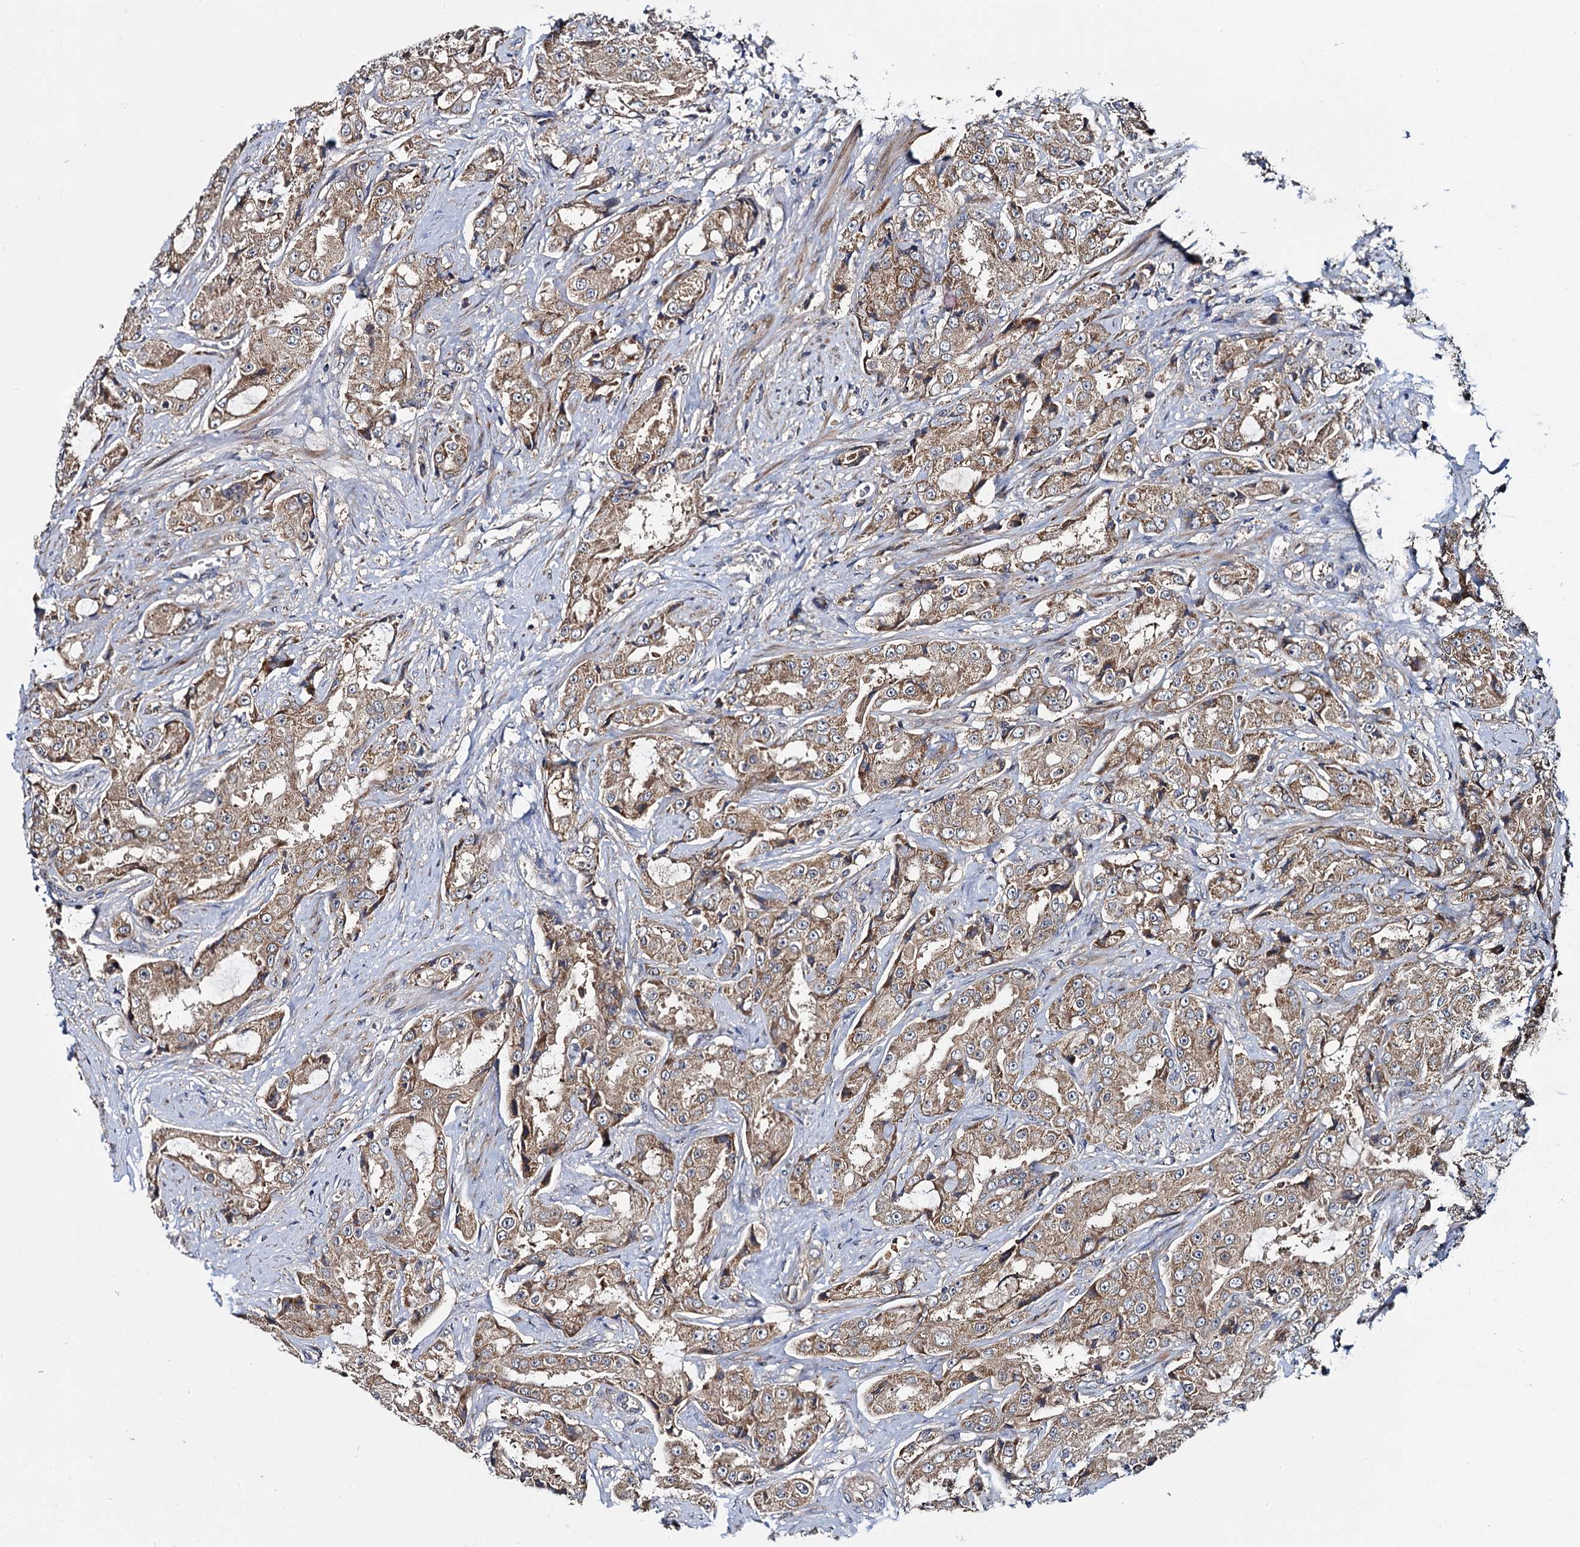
{"staining": {"intensity": "weak", "quantity": ">75%", "location": "cytoplasmic/membranous"}, "tissue": "prostate cancer", "cell_type": "Tumor cells", "image_type": "cancer", "snomed": [{"axis": "morphology", "description": "Adenocarcinoma, High grade"}, {"axis": "topography", "description": "Prostate"}], "caption": "Weak cytoplasmic/membranous protein staining is seen in approximately >75% of tumor cells in prostate cancer (high-grade adenocarcinoma). Using DAB (brown) and hematoxylin (blue) stains, captured at high magnification using brightfield microscopy.", "gene": "CEP192", "patient": {"sex": "male", "age": 73}}